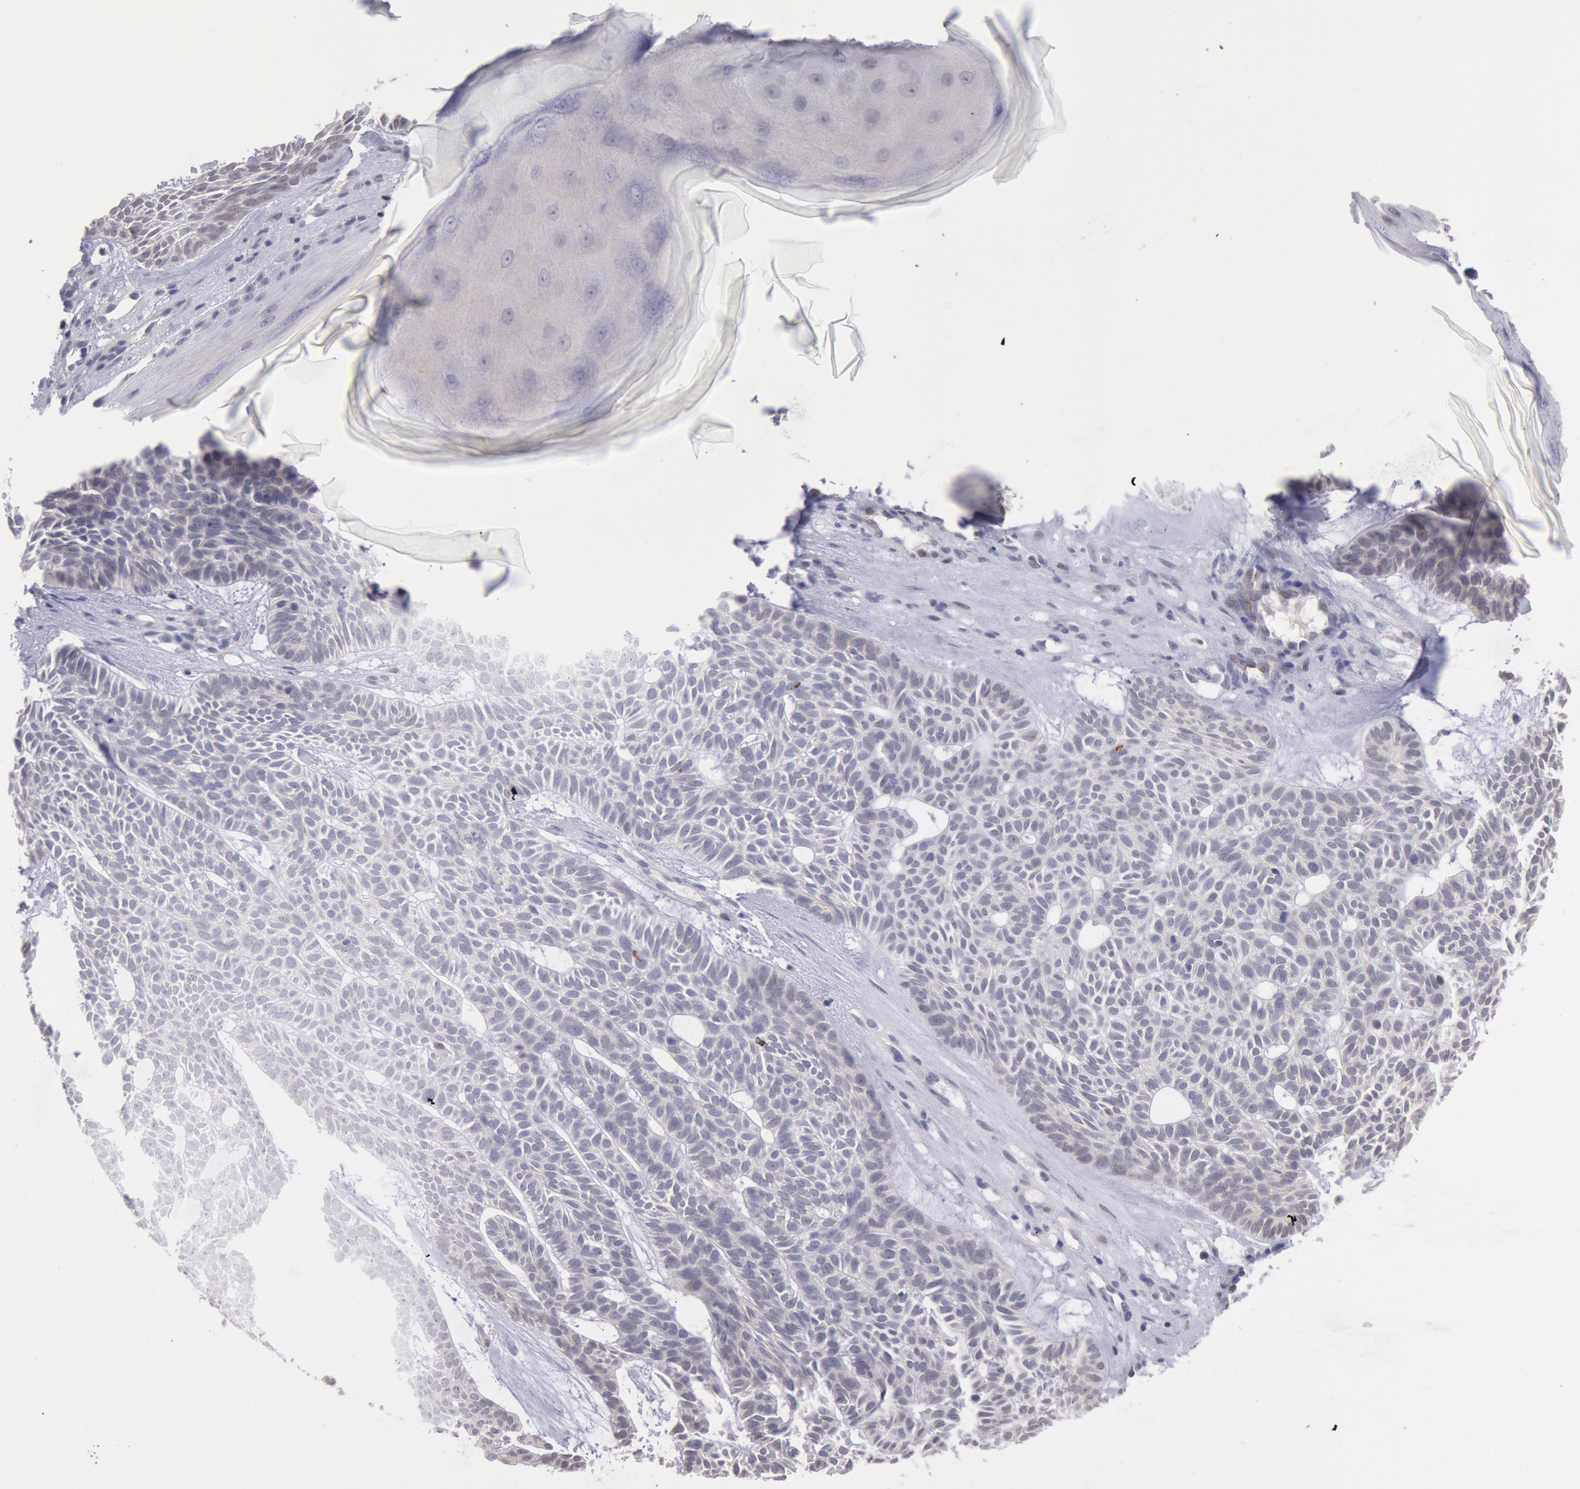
{"staining": {"intensity": "weak", "quantity": ">75%", "location": "cytoplasmic/membranous,nuclear"}, "tissue": "skin cancer", "cell_type": "Tumor cells", "image_type": "cancer", "snomed": [{"axis": "morphology", "description": "Basal cell carcinoma"}, {"axis": "topography", "description": "Skin"}], "caption": "Immunohistochemistry micrograph of human skin basal cell carcinoma stained for a protein (brown), which reveals low levels of weak cytoplasmic/membranous and nuclear expression in approximately >75% of tumor cells.", "gene": "MYH7", "patient": {"sex": "male", "age": 75}}